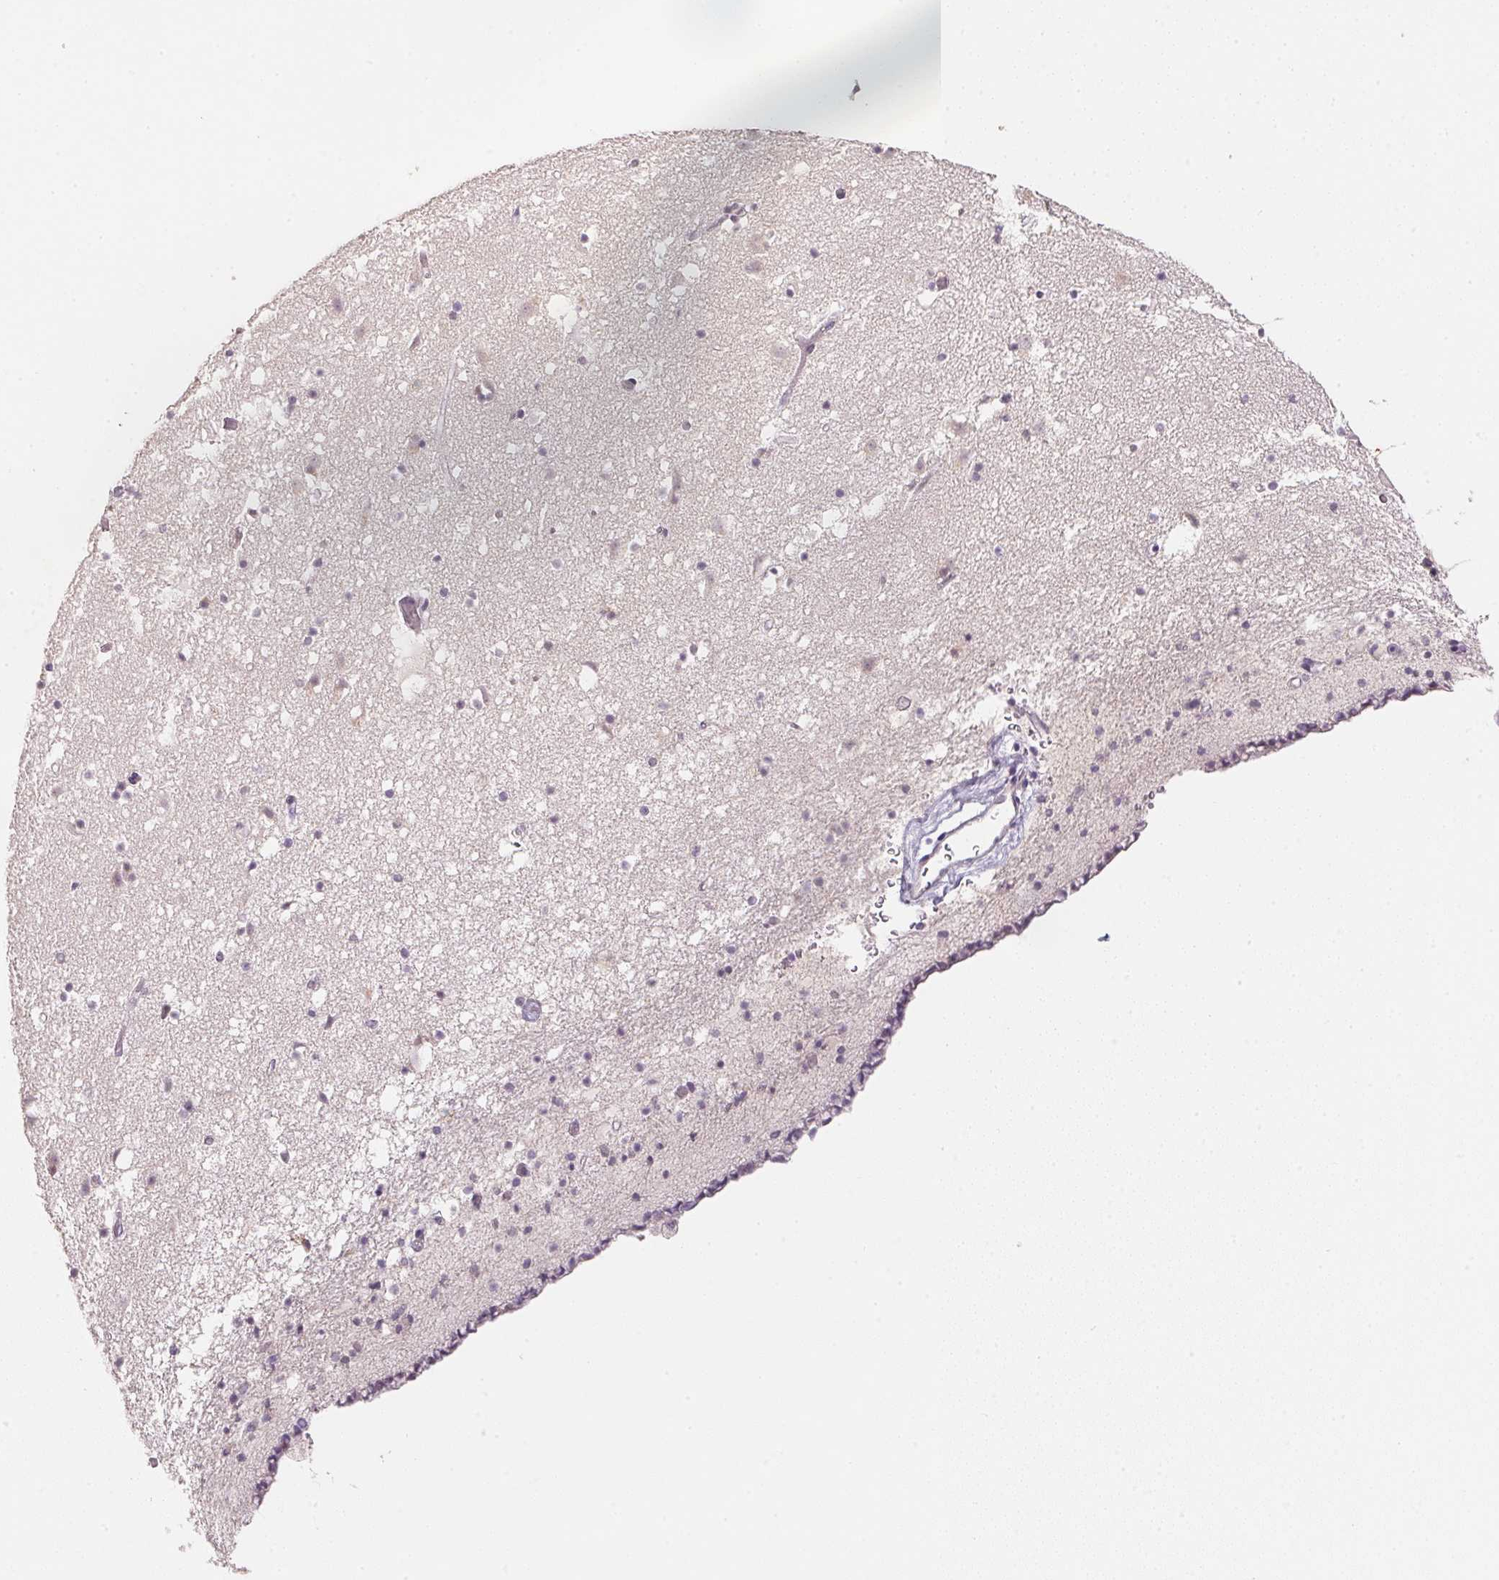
{"staining": {"intensity": "negative", "quantity": "none", "location": "none"}, "tissue": "caudate", "cell_type": "Glial cells", "image_type": "normal", "snomed": [{"axis": "morphology", "description": "Normal tissue, NOS"}, {"axis": "topography", "description": "Lateral ventricle wall"}], "caption": "This is an immunohistochemistry (IHC) histopathology image of benign caudate. There is no positivity in glial cells.", "gene": "POLR3G", "patient": {"sex": "female", "age": 42}}